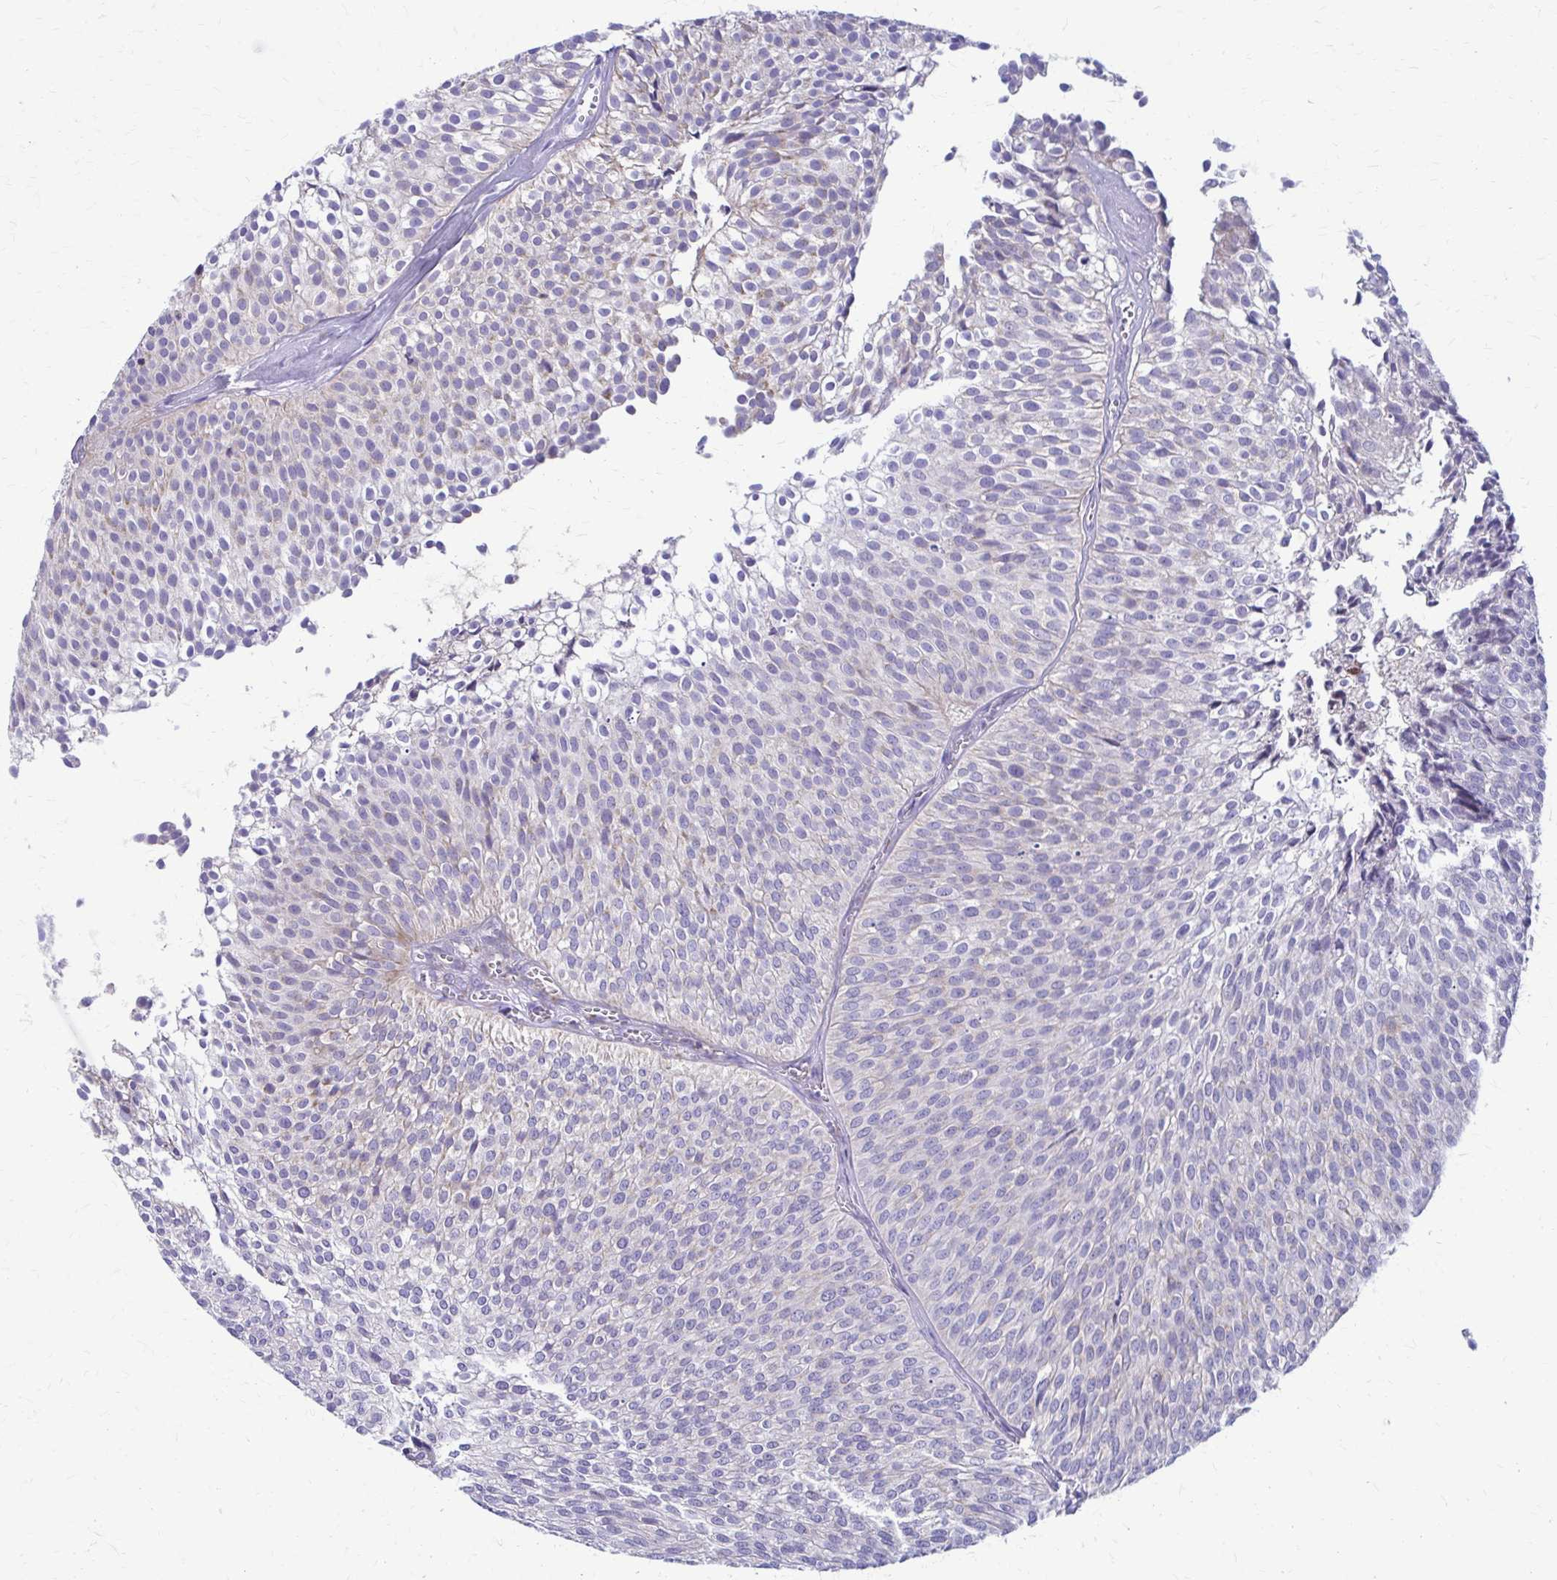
{"staining": {"intensity": "negative", "quantity": "none", "location": "none"}, "tissue": "urothelial cancer", "cell_type": "Tumor cells", "image_type": "cancer", "snomed": [{"axis": "morphology", "description": "Urothelial carcinoma, Low grade"}, {"axis": "topography", "description": "Urinary bladder"}], "caption": "DAB immunohistochemical staining of low-grade urothelial carcinoma exhibits no significant positivity in tumor cells. Nuclei are stained in blue.", "gene": "SAMD13", "patient": {"sex": "male", "age": 91}}